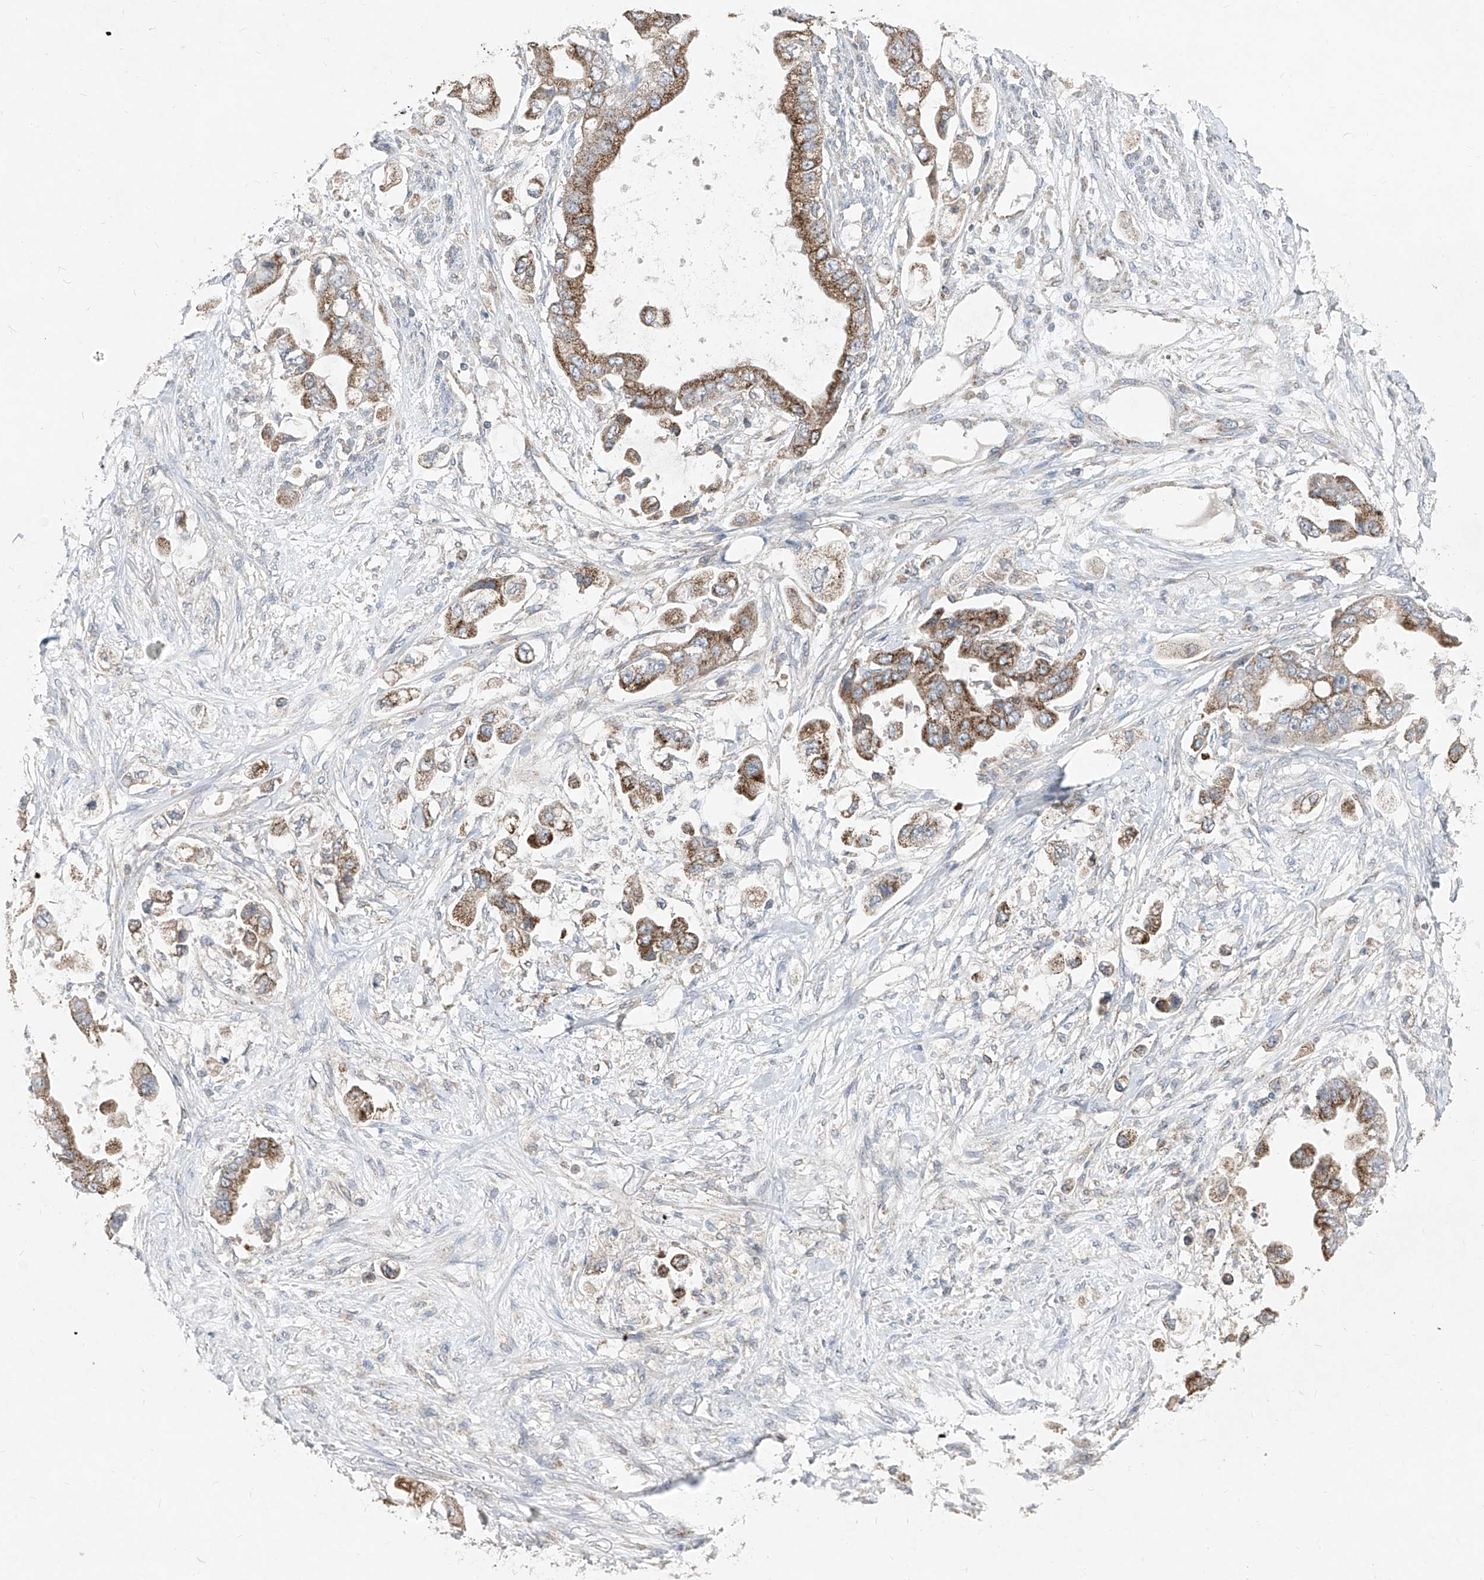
{"staining": {"intensity": "moderate", "quantity": ">75%", "location": "cytoplasmic/membranous"}, "tissue": "stomach cancer", "cell_type": "Tumor cells", "image_type": "cancer", "snomed": [{"axis": "morphology", "description": "Adenocarcinoma, NOS"}, {"axis": "topography", "description": "Stomach"}], "caption": "Immunohistochemical staining of human adenocarcinoma (stomach) shows medium levels of moderate cytoplasmic/membranous protein expression in approximately >75% of tumor cells.", "gene": "ABCD3", "patient": {"sex": "male", "age": 62}}